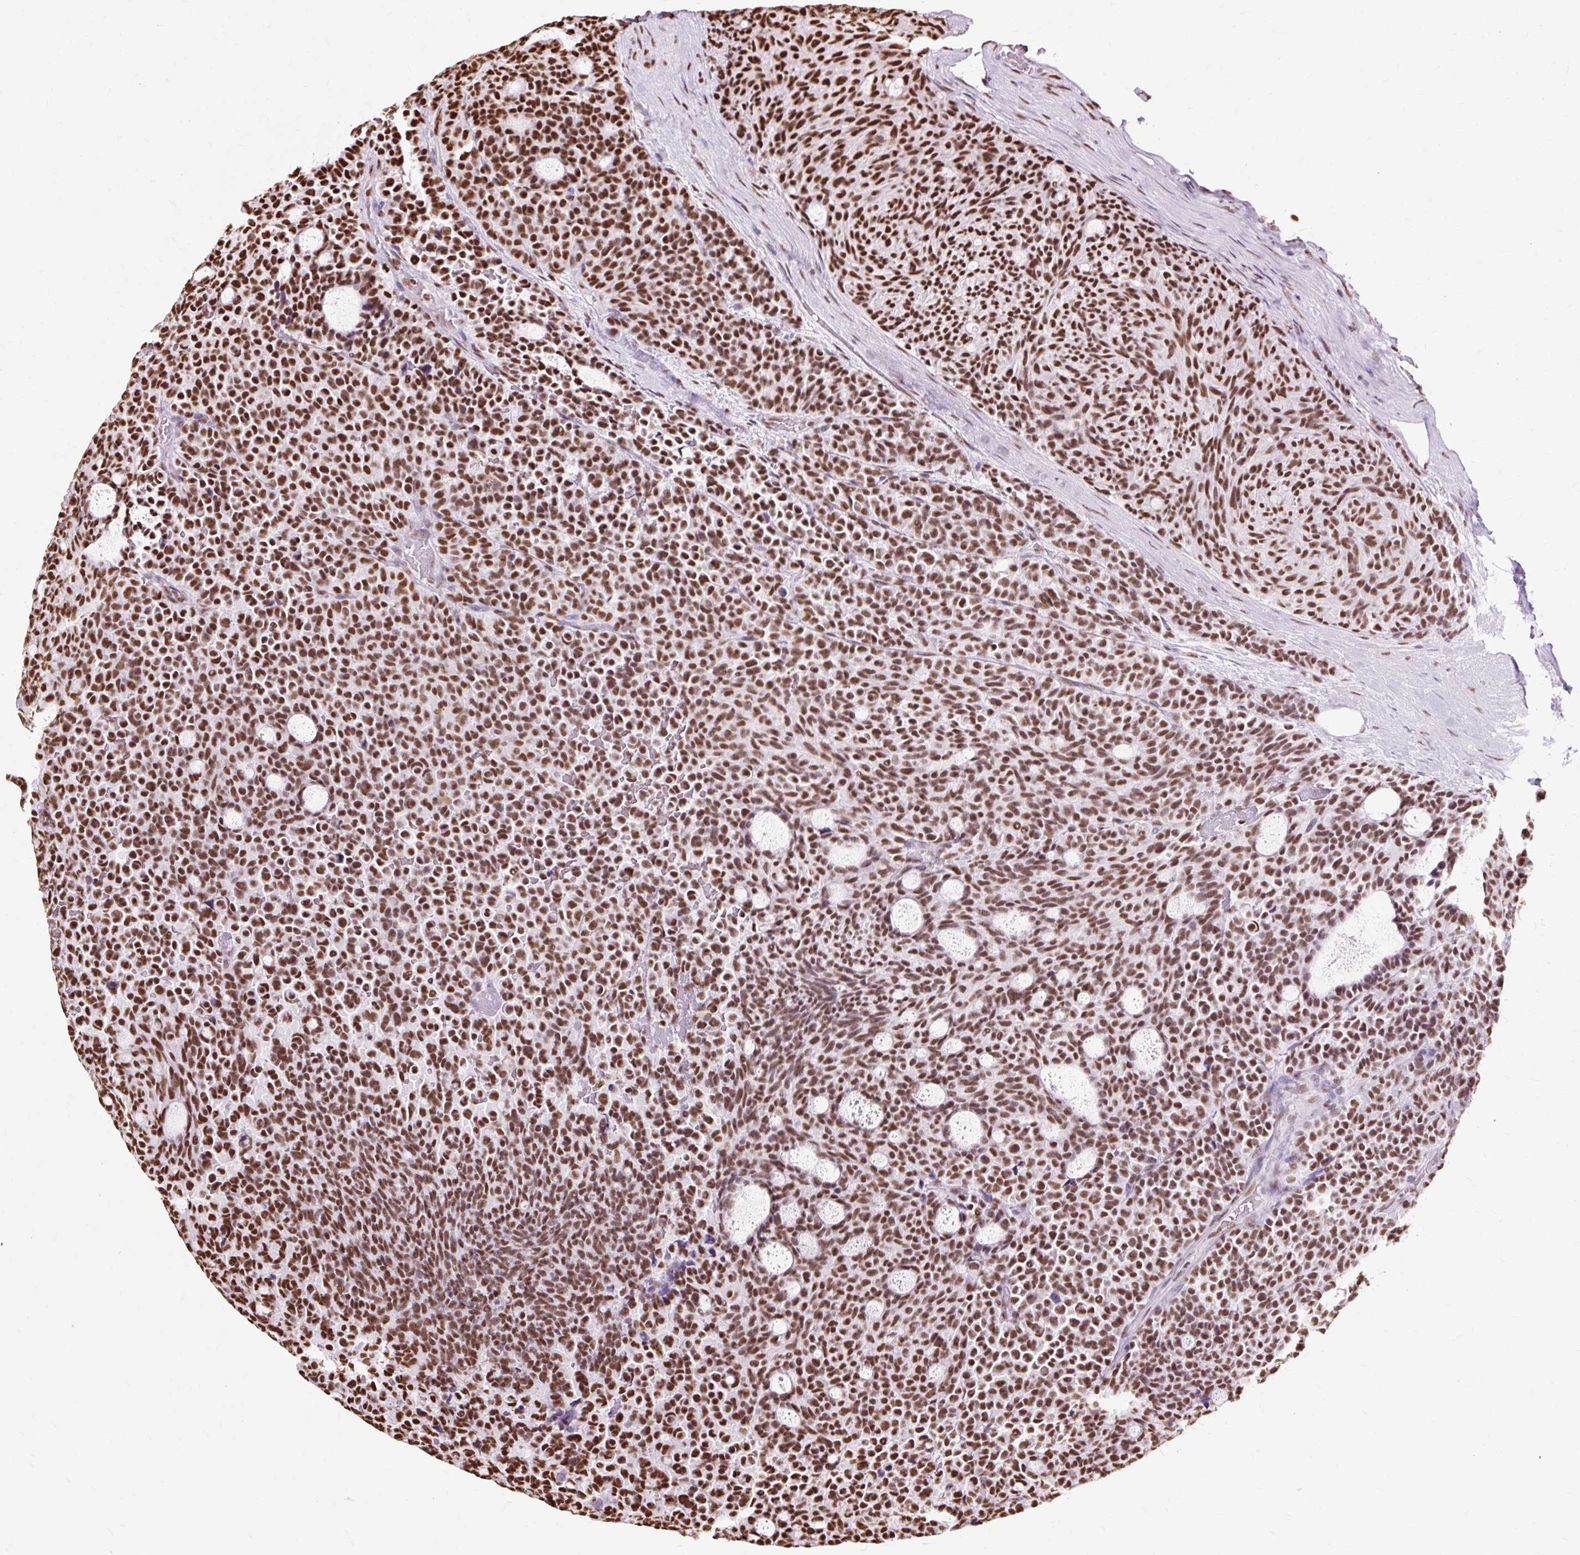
{"staining": {"intensity": "strong", "quantity": ">75%", "location": "nuclear"}, "tissue": "carcinoid", "cell_type": "Tumor cells", "image_type": "cancer", "snomed": [{"axis": "morphology", "description": "Carcinoid, malignant, NOS"}, {"axis": "topography", "description": "Pancreas"}], "caption": "This photomicrograph exhibits immunohistochemistry (IHC) staining of carcinoid, with high strong nuclear positivity in approximately >75% of tumor cells.", "gene": "XRCC6", "patient": {"sex": "female", "age": 54}}